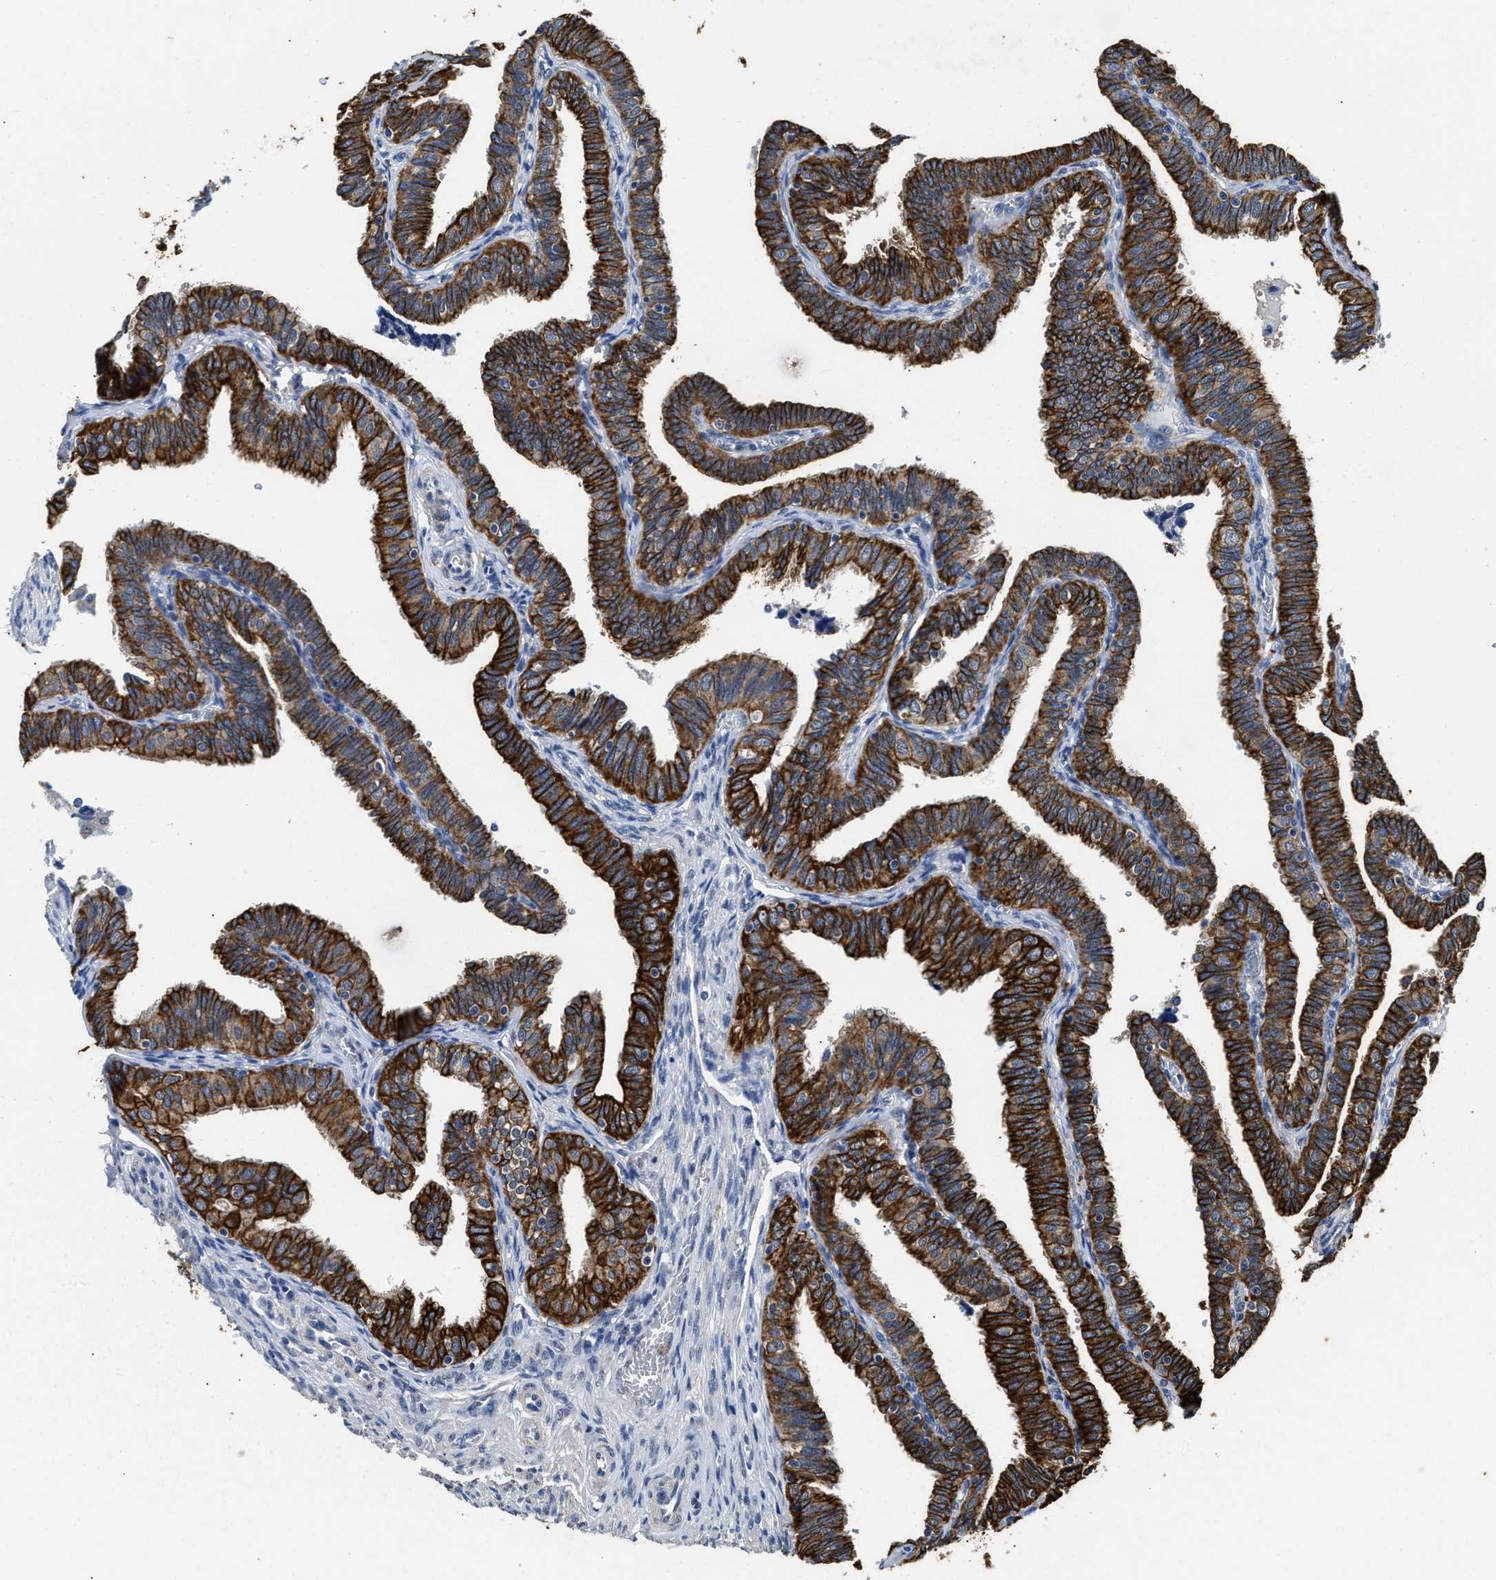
{"staining": {"intensity": "strong", "quantity": ">75%", "location": "cytoplasmic/membranous"}, "tissue": "fallopian tube", "cell_type": "Glandular cells", "image_type": "normal", "snomed": [{"axis": "morphology", "description": "Normal tissue, NOS"}, {"axis": "topography", "description": "Fallopian tube"}], "caption": "Approximately >75% of glandular cells in normal fallopian tube show strong cytoplasmic/membranous protein staining as visualized by brown immunohistochemical staining.", "gene": "CTNNA1", "patient": {"sex": "female", "age": 46}}